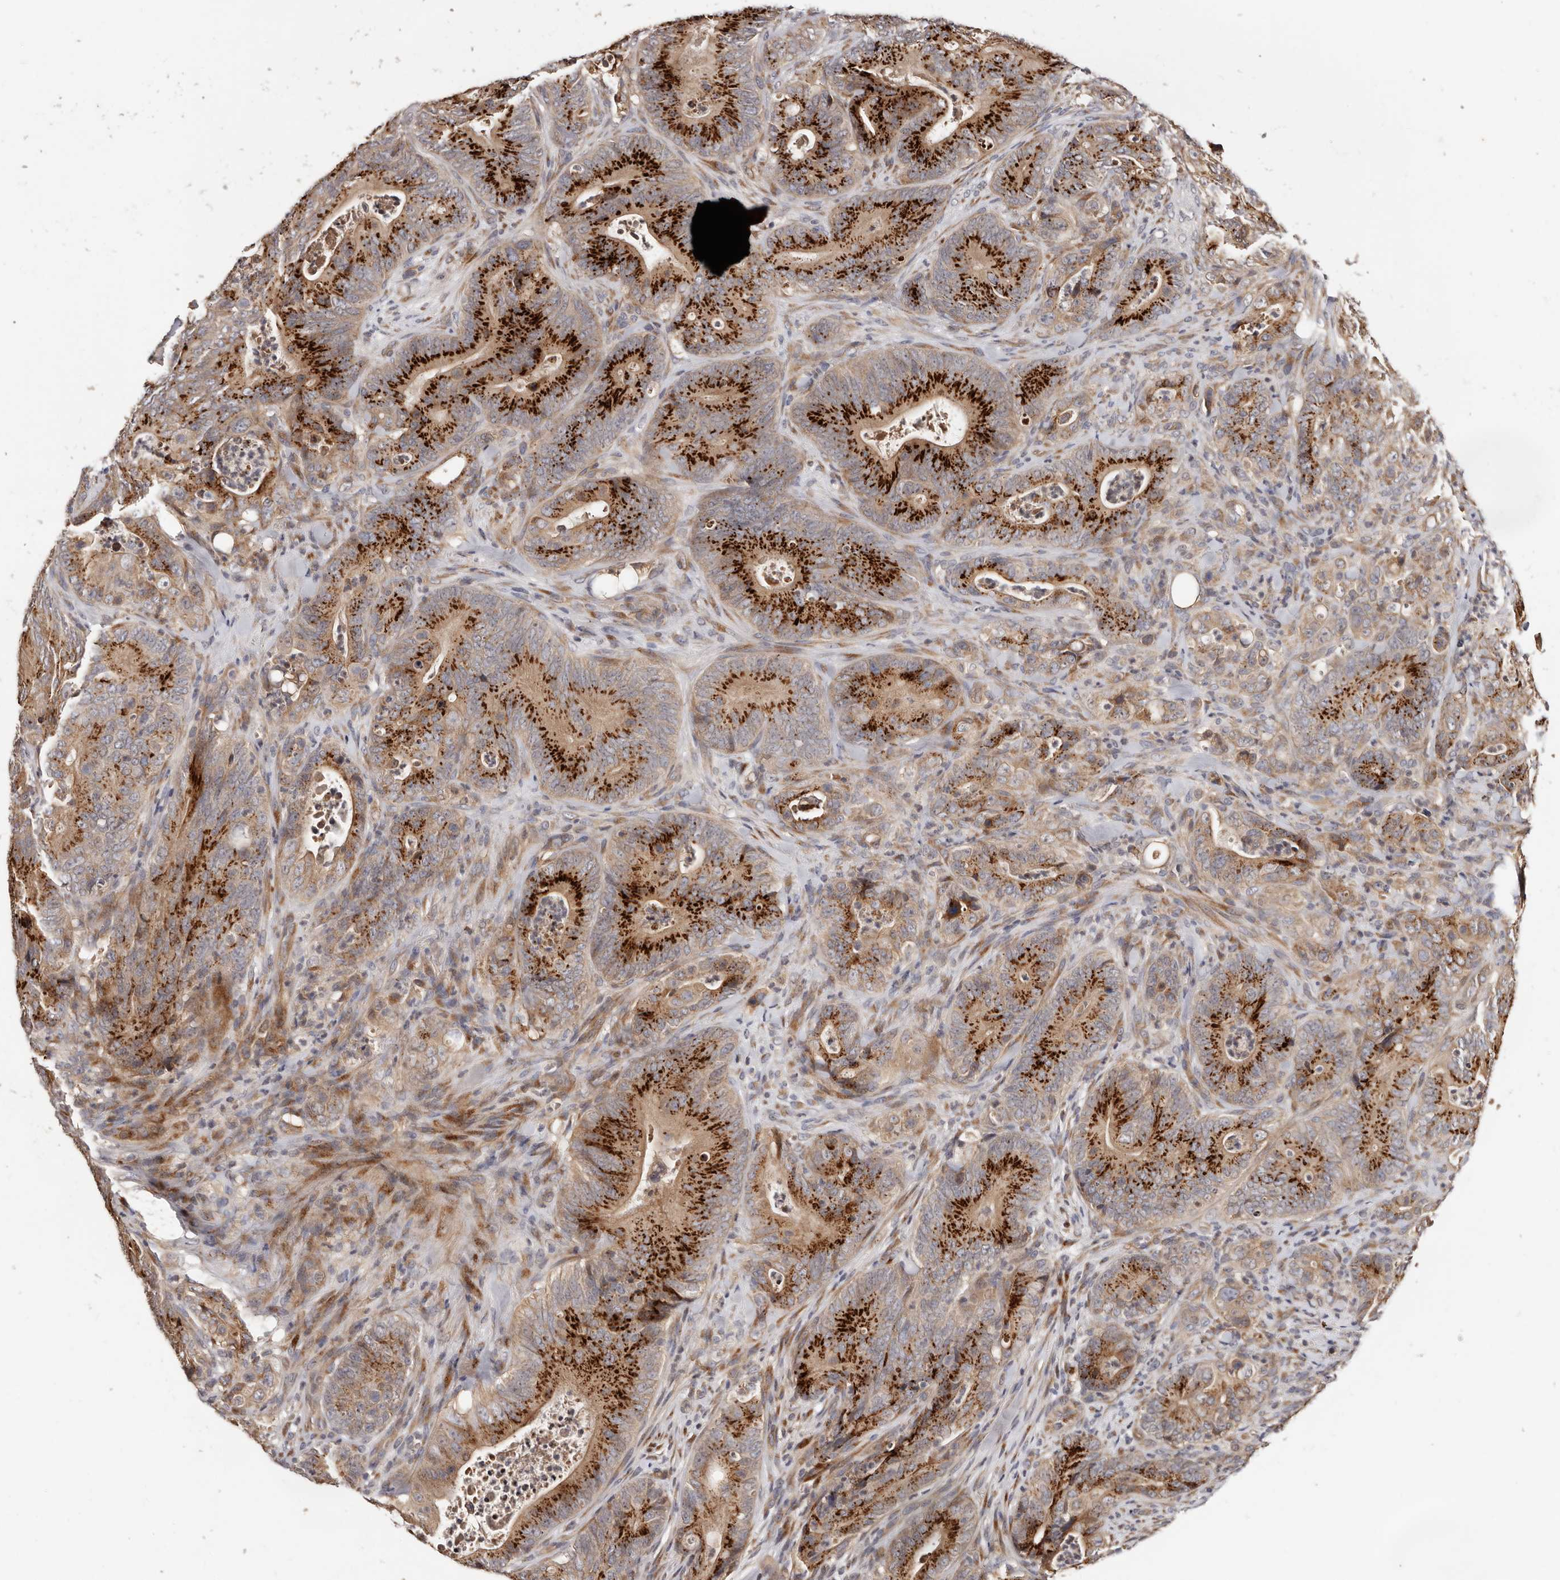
{"staining": {"intensity": "strong", "quantity": ">75%", "location": "cytoplasmic/membranous"}, "tissue": "colorectal cancer", "cell_type": "Tumor cells", "image_type": "cancer", "snomed": [{"axis": "morphology", "description": "Normal tissue, NOS"}, {"axis": "topography", "description": "Colon"}], "caption": "Strong cytoplasmic/membranous protein staining is identified in approximately >75% of tumor cells in colorectal cancer. The staining is performed using DAB (3,3'-diaminobenzidine) brown chromogen to label protein expression. The nuclei are counter-stained blue using hematoxylin.", "gene": "DACT2", "patient": {"sex": "female", "age": 82}}